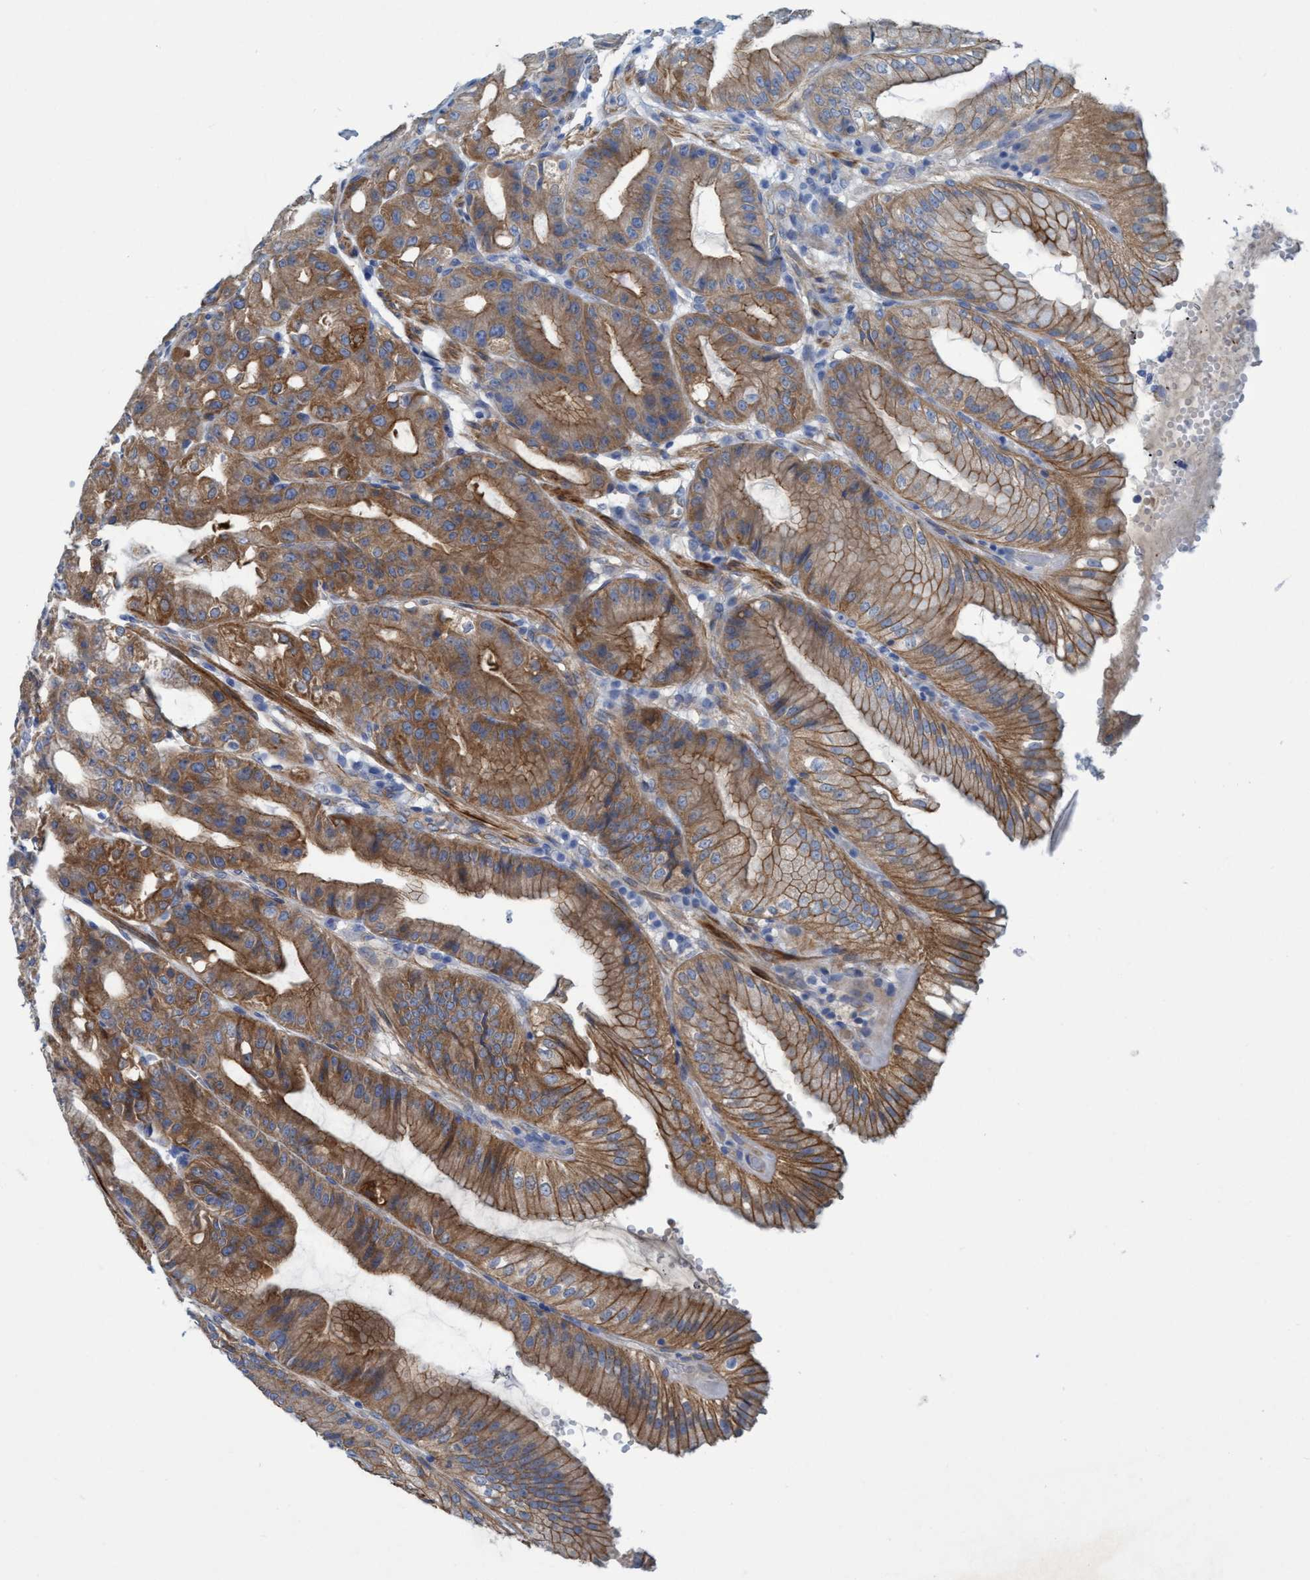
{"staining": {"intensity": "strong", "quantity": ">75%", "location": "cytoplasmic/membranous"}, "tissue": "stomach", "cell_type": "Glandular cells", "image_type": "normal", "snomed": [{"axis": "morphology", "description": "Normal tissue, NOS"}, {"axis": "topography", "description": "Stomach, lower"}], "caption": "A histopathology image of stomach stained for a protein shows strong cytoplasmic/membranous brown staining in glandular cells. The protein is stained brown, and the nuclei are stained in blue (DAB (3,3'-diaminobenzidine) IHC with brightfield microscopy, high magnification).", "gene": "GULP1", "patient": {"sex": "male", "age": 71}}